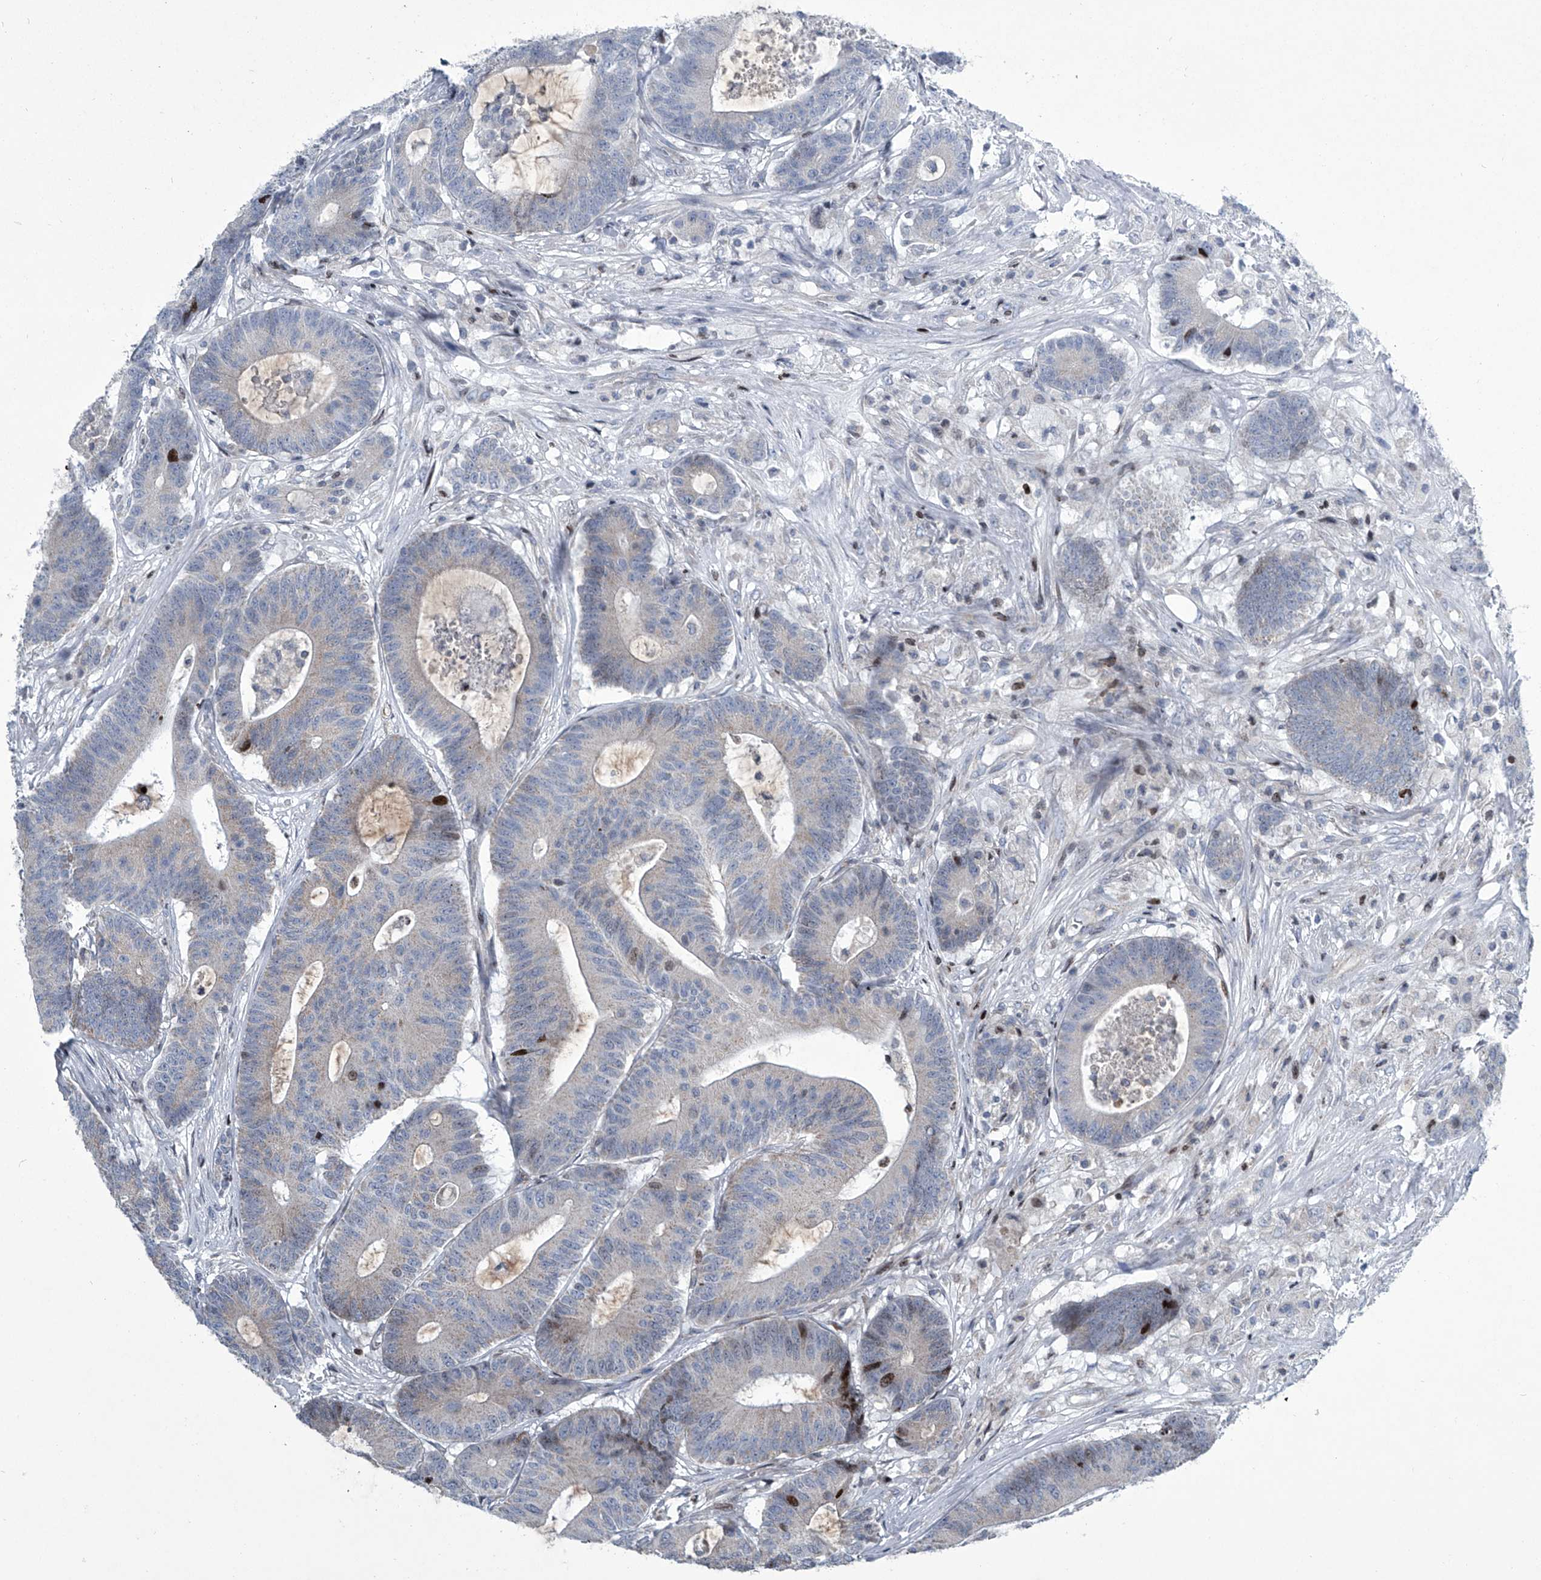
{"staining": {"intensity": "negative", "quantity": "none", "location": "none"}, "tissue": "colorectal cancer", "cell_type": "Tumor cells", "image_type": "cancer", "snomed": [{"axis": "morphology", "description": "Adenocarcinoma, NOS"}, {"axis": "topography", "description": "Colon"}], "caption": "Immunohistochemistry histopathology image of human colorectal cancer stained for a protein (brown), which reveals no expression in tumor cells. (Immunohistochemistry, brightfield microscopy, high magnification).", "gene": "STRADA", "patient": {"sex": "female", "age": 84}}